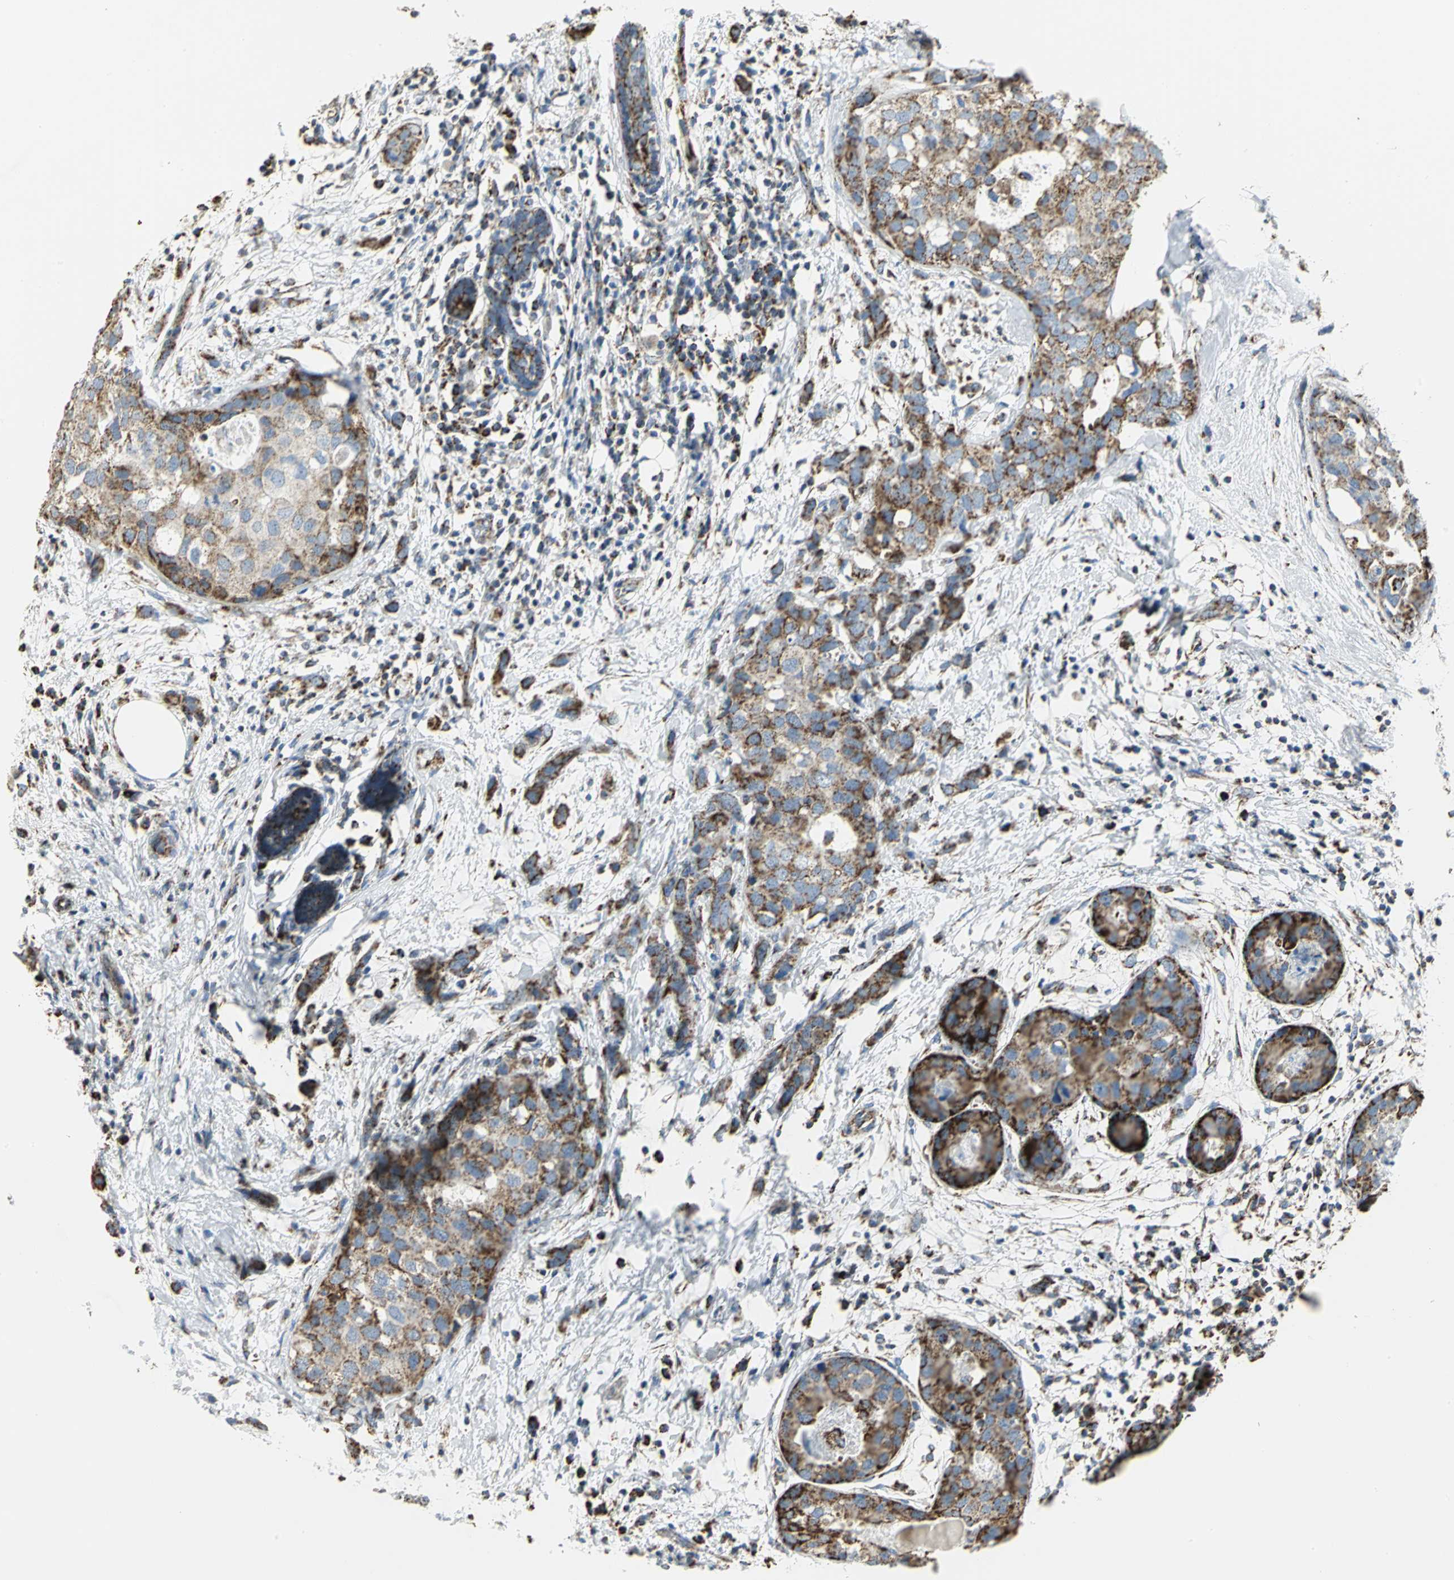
{"staining": {"intensity": "strong", "quantity": ">75%", "location": "cytoplasmic/membranous"}, "tissue": "breast cancer", "cell_type": "Tumor cells", "image_type": "cancer", "snomed": [{"axis": "morphology", "description": "Normal tissue, NOS"}, {"axis": "morphology", "description": "Duct carcinoma"}, {"axis": "topography", "description": "Breast"}], "caption": "Strong cytoplasmic/membranous protein positivity is present in about >75% of tumor cells in breast intraductal carcinoma. The protein of interest is stained brown, and the nuclei are stained in blue (DAB (3,3'-diaminobenzidine) IHC with brightfield microscopy, high magnification).", "gene": "NTRK1", "patient": {"sex": "female", "age": 50}}